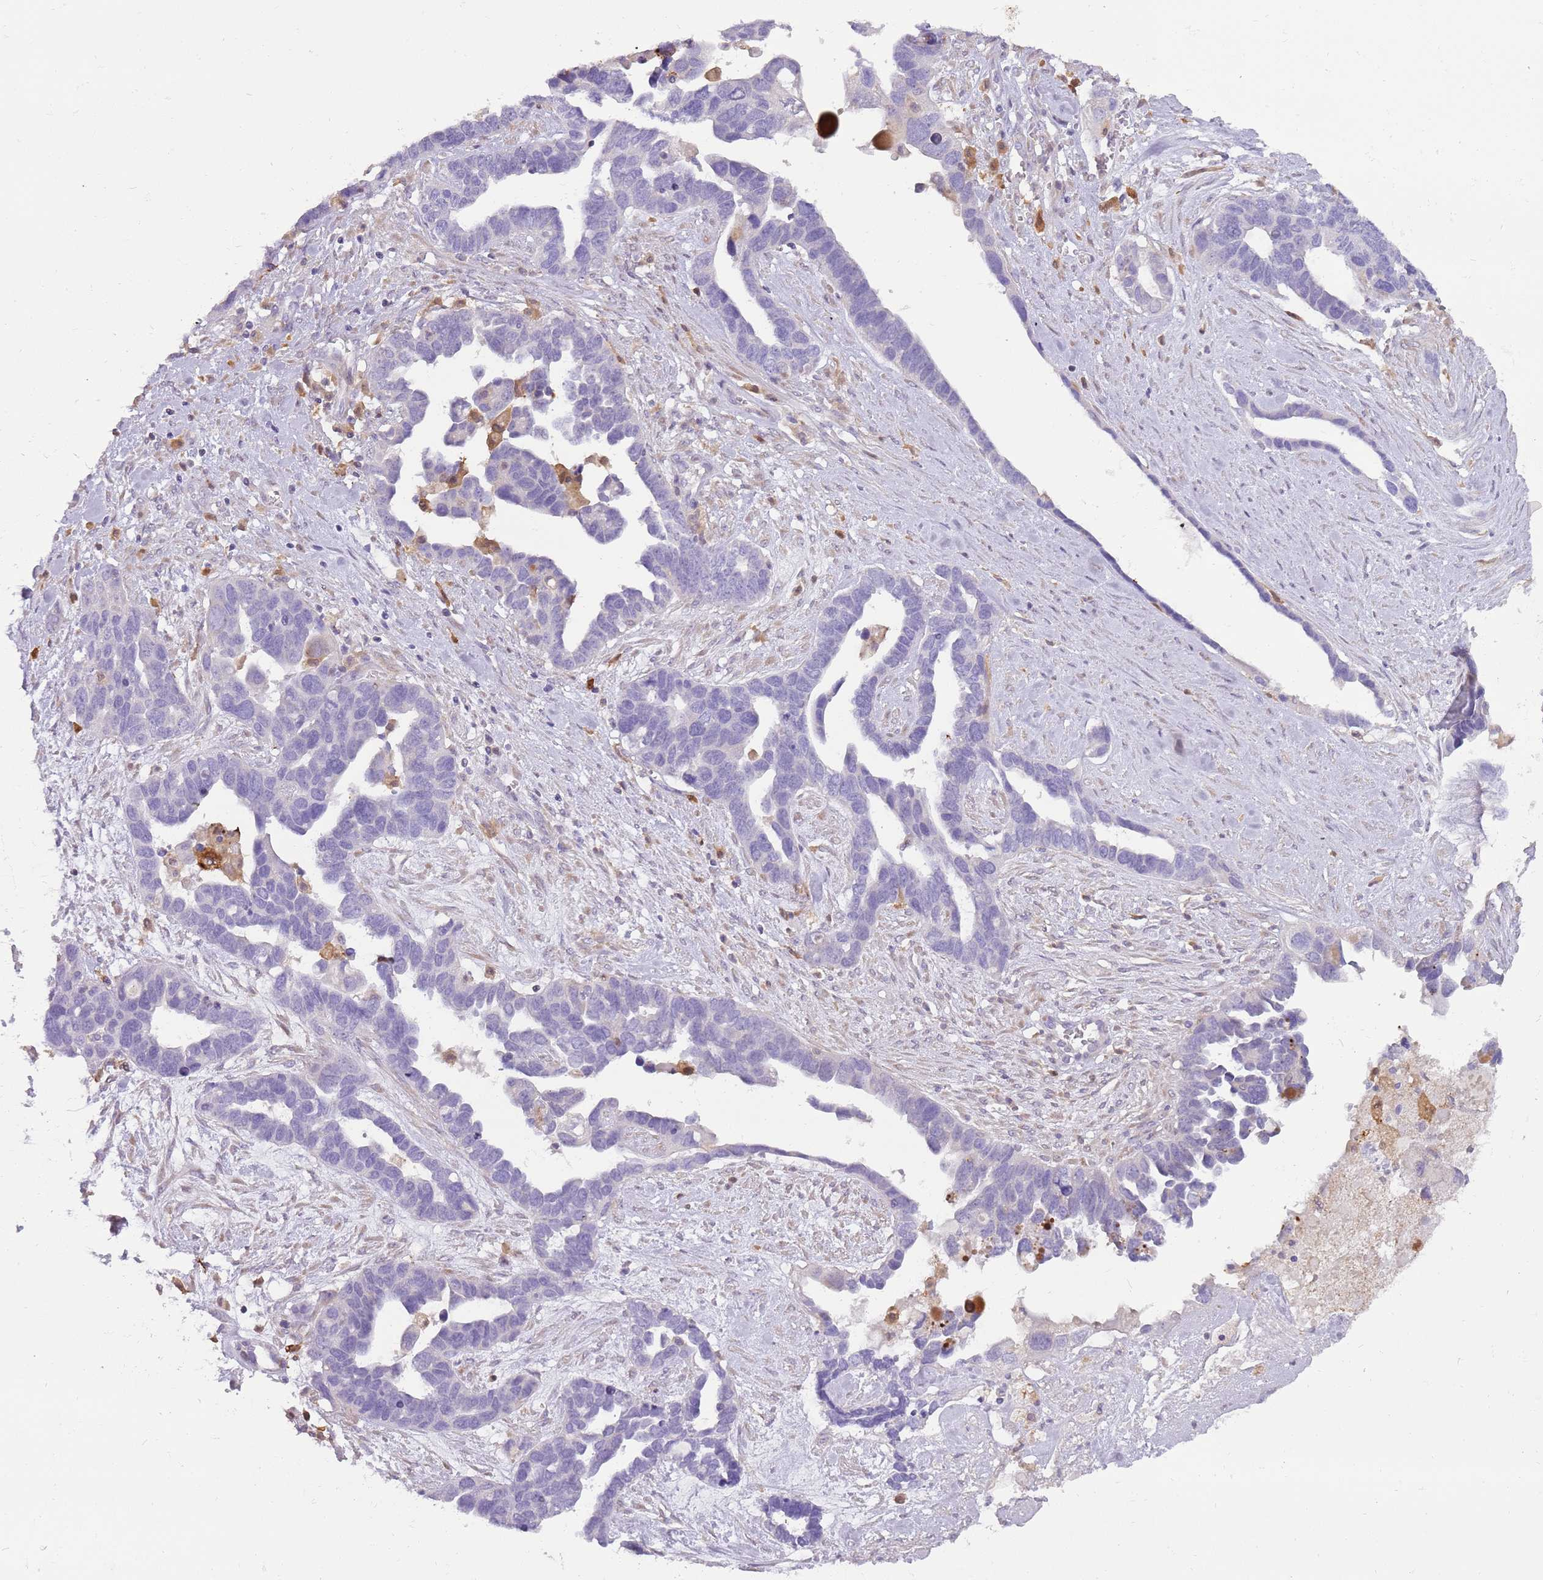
{"staining": {"intensity": "negative", "quantity": "none", "location": "none"}, "tissue": "ovarian cancer", "cell_type": "Tumor cells", "image_type": "cancer", "snomed": [{"axis": "morphology", "description": "Cystadenocarcinoma, serous, NOS"}, {"axis": "topography", "description": "Ovary"}], "caption": "This photomicrograph is of ovarian cancer (serous cystadenocarcinoma) stained with immunohistochemistry (IHC) to label a protein in brown with the nuclei are counter-stained blue. There is no expression in tumor cells. (DAB IHC, high magnification).", "gene": "DIPK1C", "patient": {"sex": "female", "age": 54}}